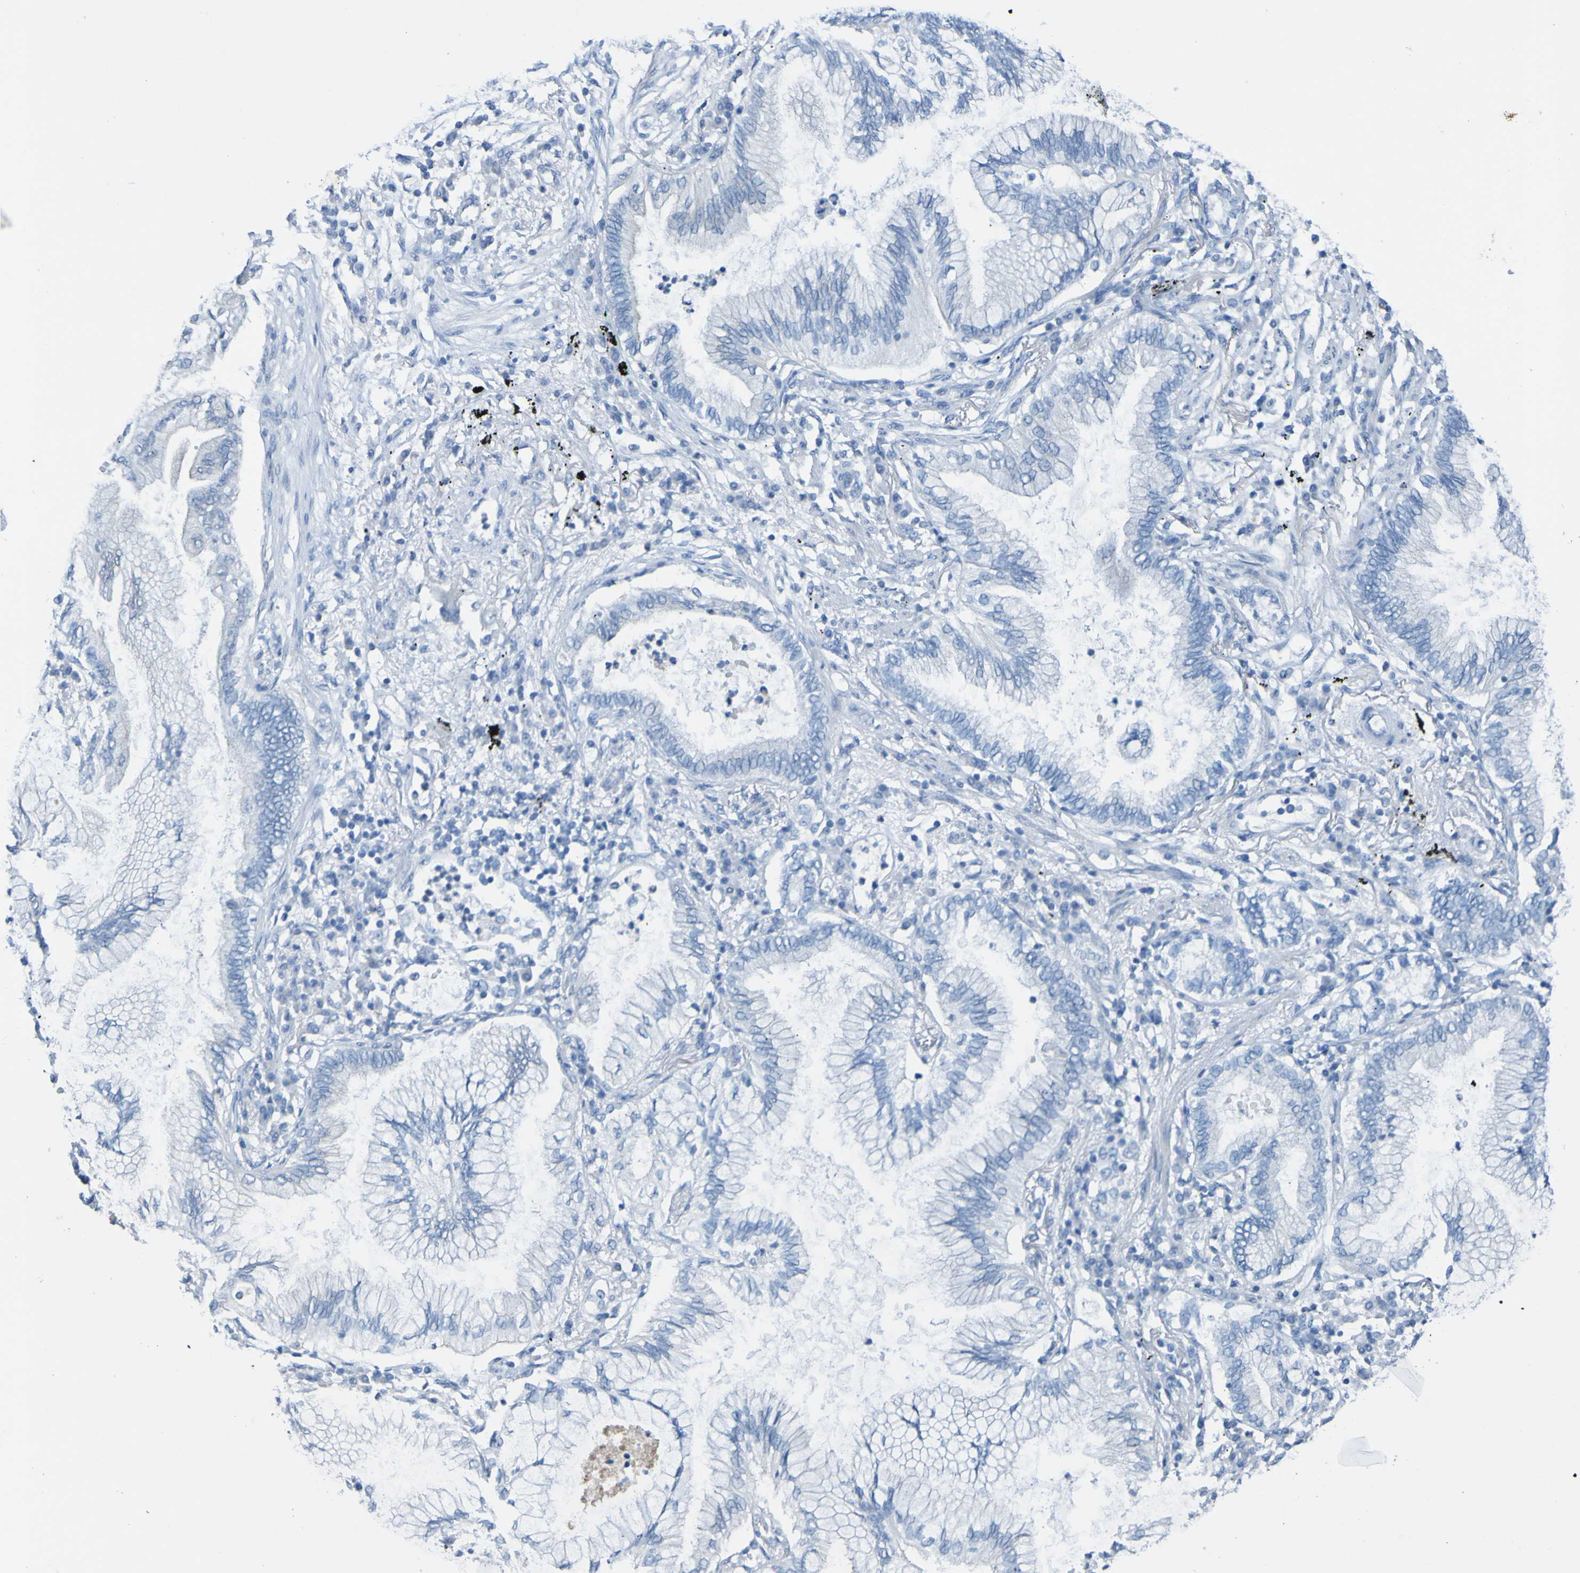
{"staining": {"intensity": "negative", "quantity": "none", "location": "none"}, "tissue": "lung cancer", "cell_type": "Tumor cells", "image_type": "cancer", "snomed": [{"axis": "morphology", "description": "Normal tissue, NOS"}, {"axis": "morphology", "description": "Adenocarcinoma, NOS"}, {"axis": "topography", "description": "Bronchus"}, {"axis": "topography", "description": "Lung"}], "caption": "This is an IHC image of adenocarcinoma (lung). There is no staining in tumor cells.", "gene": "ACMSD", "patient": {"sex": "female", "age": 70}}